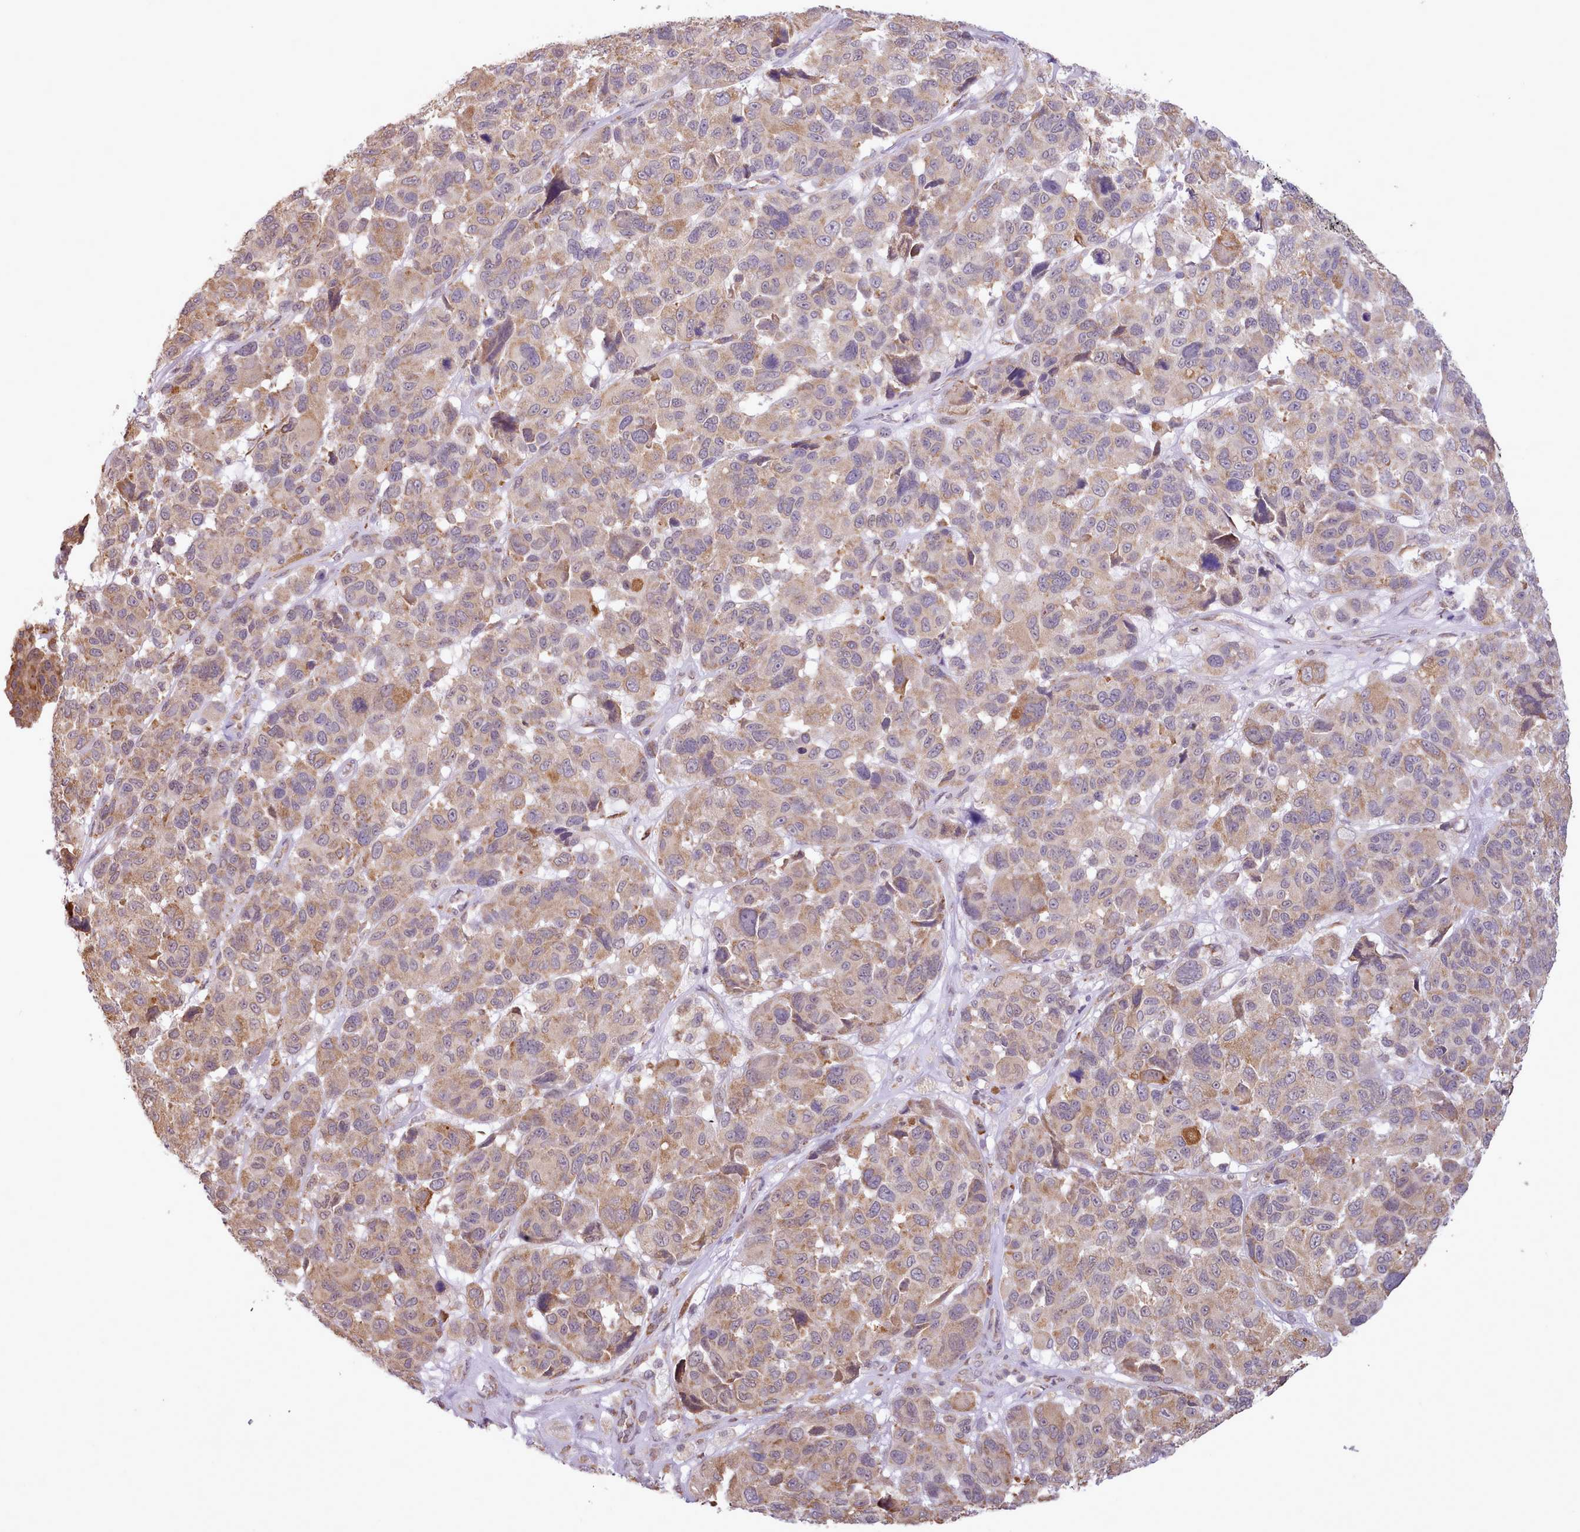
{"staining": {"intensity": "moderate", "quantity": ">75%", "location": "cytoplasmic/membranous"}, "tissue": "melanoma", "cell_type": "Tumor cells", "image_type": "cancer", "snomed": [{"axis": "morphology", "description": "Malignant melanoma, NOS"}, {"axis": "topography", "description": "Skin"}], "caption": "Melanoma was stained to show a protein in brown. There is medium levels of moderate cytoplasmic/membranous staining in approximately >75% of tumor cells.", "gene": "SEC61B", "patient": {"sex": "female", "age": 66}}